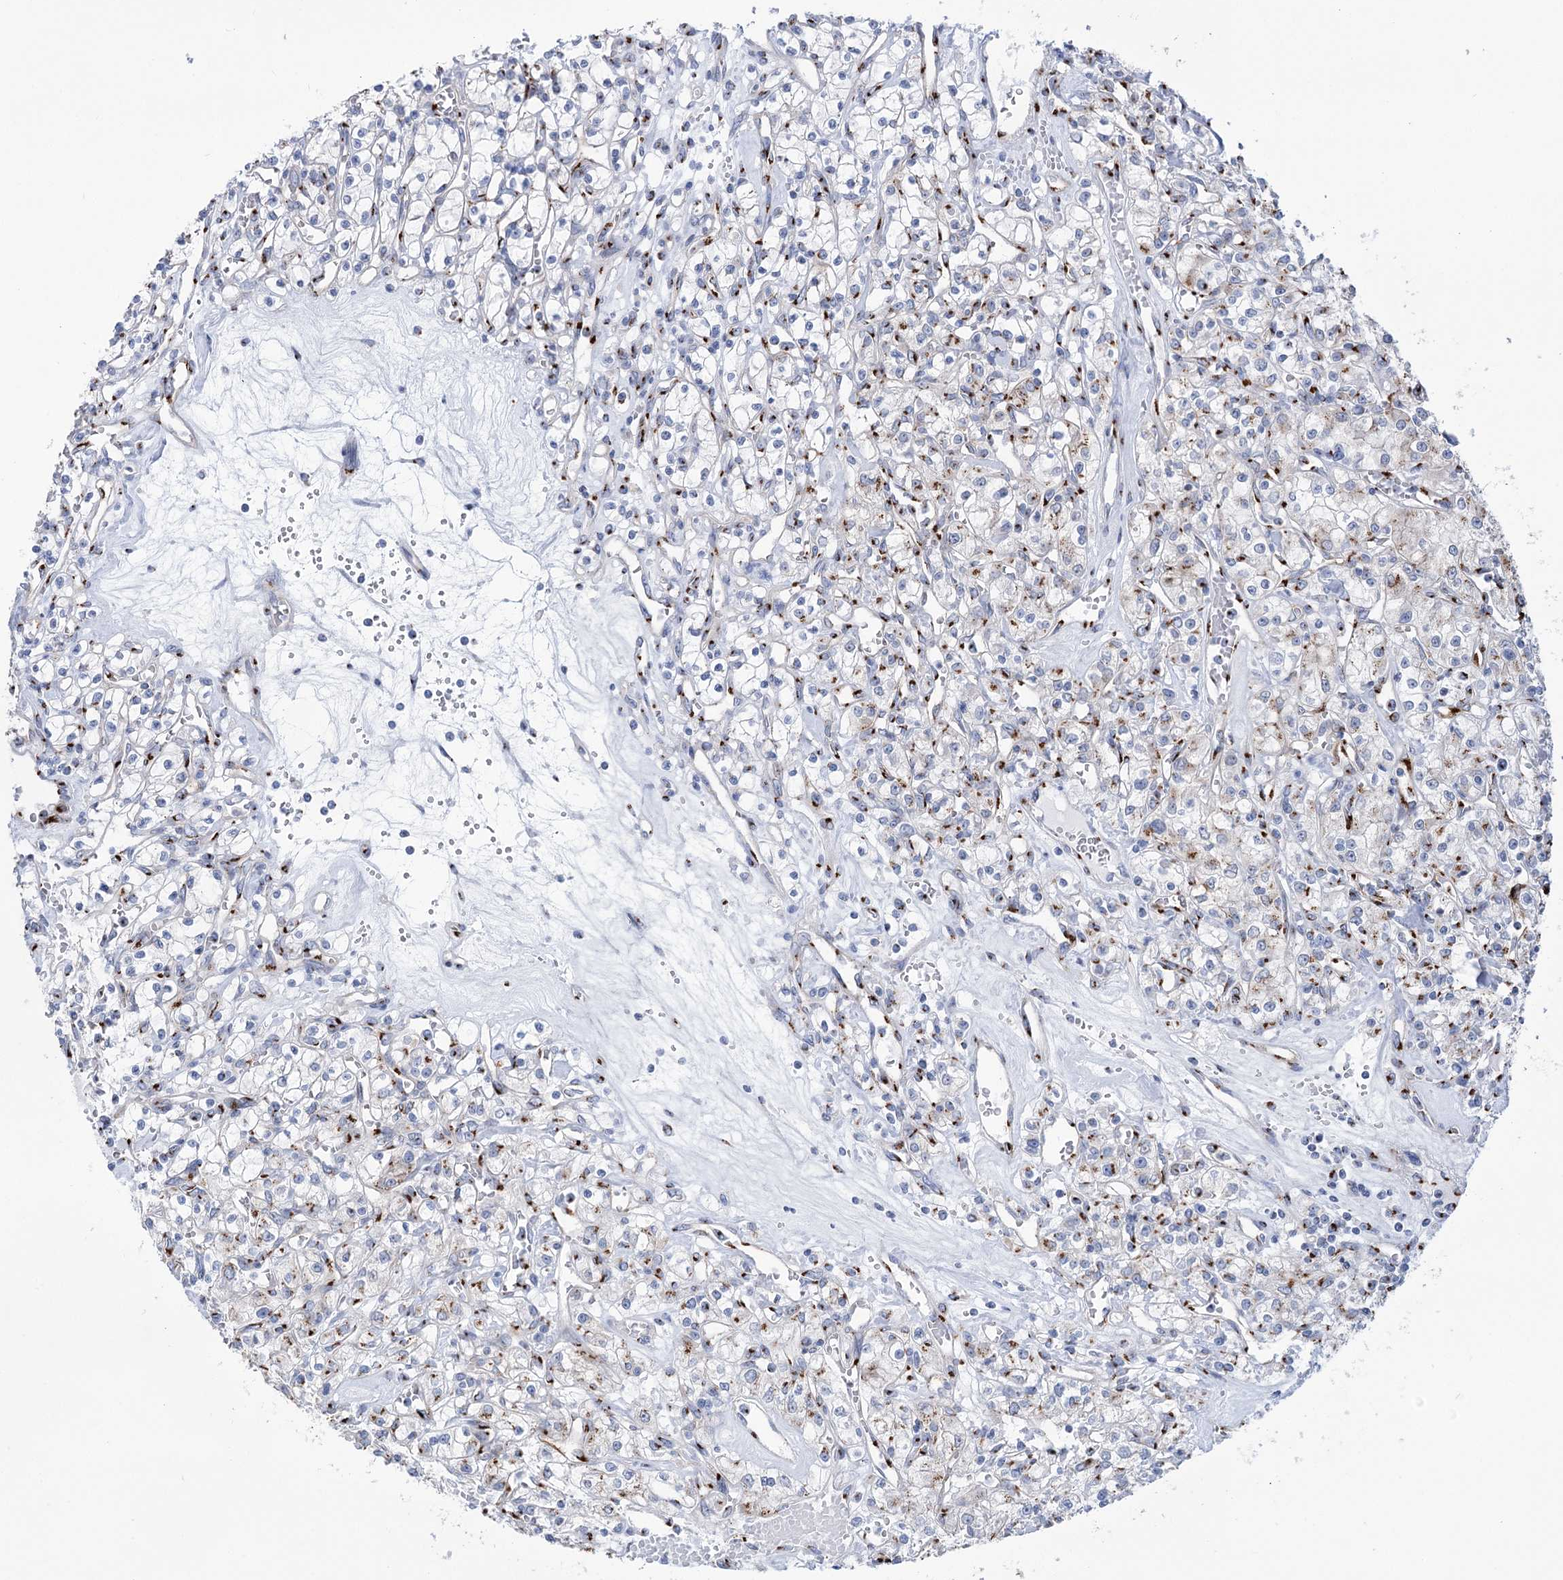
{"staining": {"intensity": "moderate", "quantity": "<25%", "location": "cytoplasmic/membranous"}, "tissue": "renal cancer", "cell_type": "Tumor cells", "image_type": "cancer", "snomed": [{"axis": "morphology", "description": "Adenocarcinoma, NOS"}, {"axis": "topography", "description": "Kidney"}], "caption": "Moderate cytoplasmic/membranous protein expression is appreciated in about <25% of tumor cells in renal adenocarcinoma.", "gene": "TMEM165", "patient": {"sex": "female", "age": 59}}